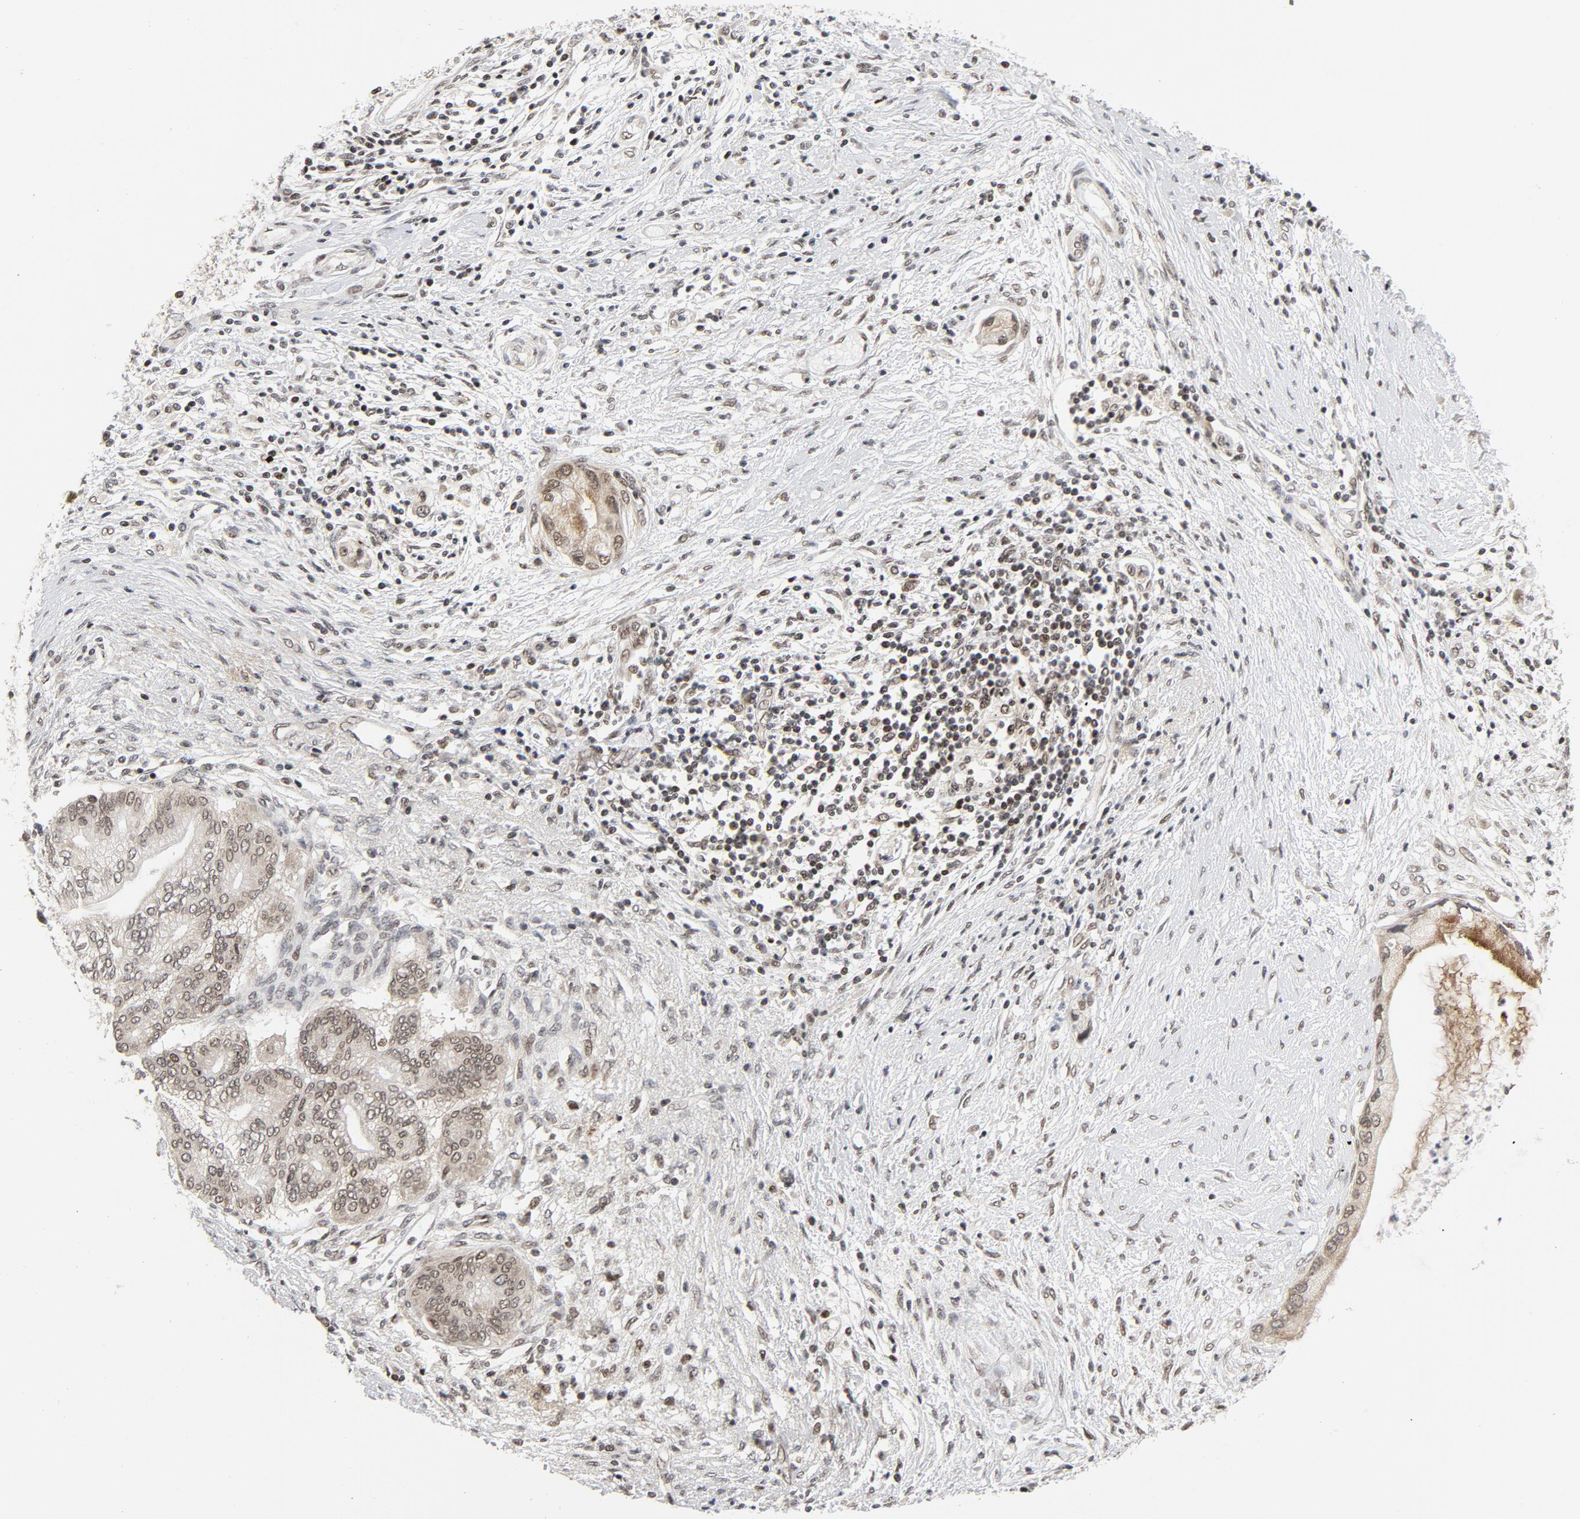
{"staining": {"intensity": "weak", "quantity": ">75%", "location": "nuclear"}, "tissue": "pancreatic cancer", "cell_type": "Tumor cells", "image_type": "cancer", "snomed": [{"axis": "morphology", "description": "Adenocarcinoma, NOS"}, {"axis": "topography", "description": "Pancreas"}], "caption": "Pancreatic cancer (adenocarcinoma) stained with immunohistochemistry shows weak nuclear positivity in about >75% of tumor cells.", "gene": "ERCC1", "patient": {"sex": "female", "age": 59}}